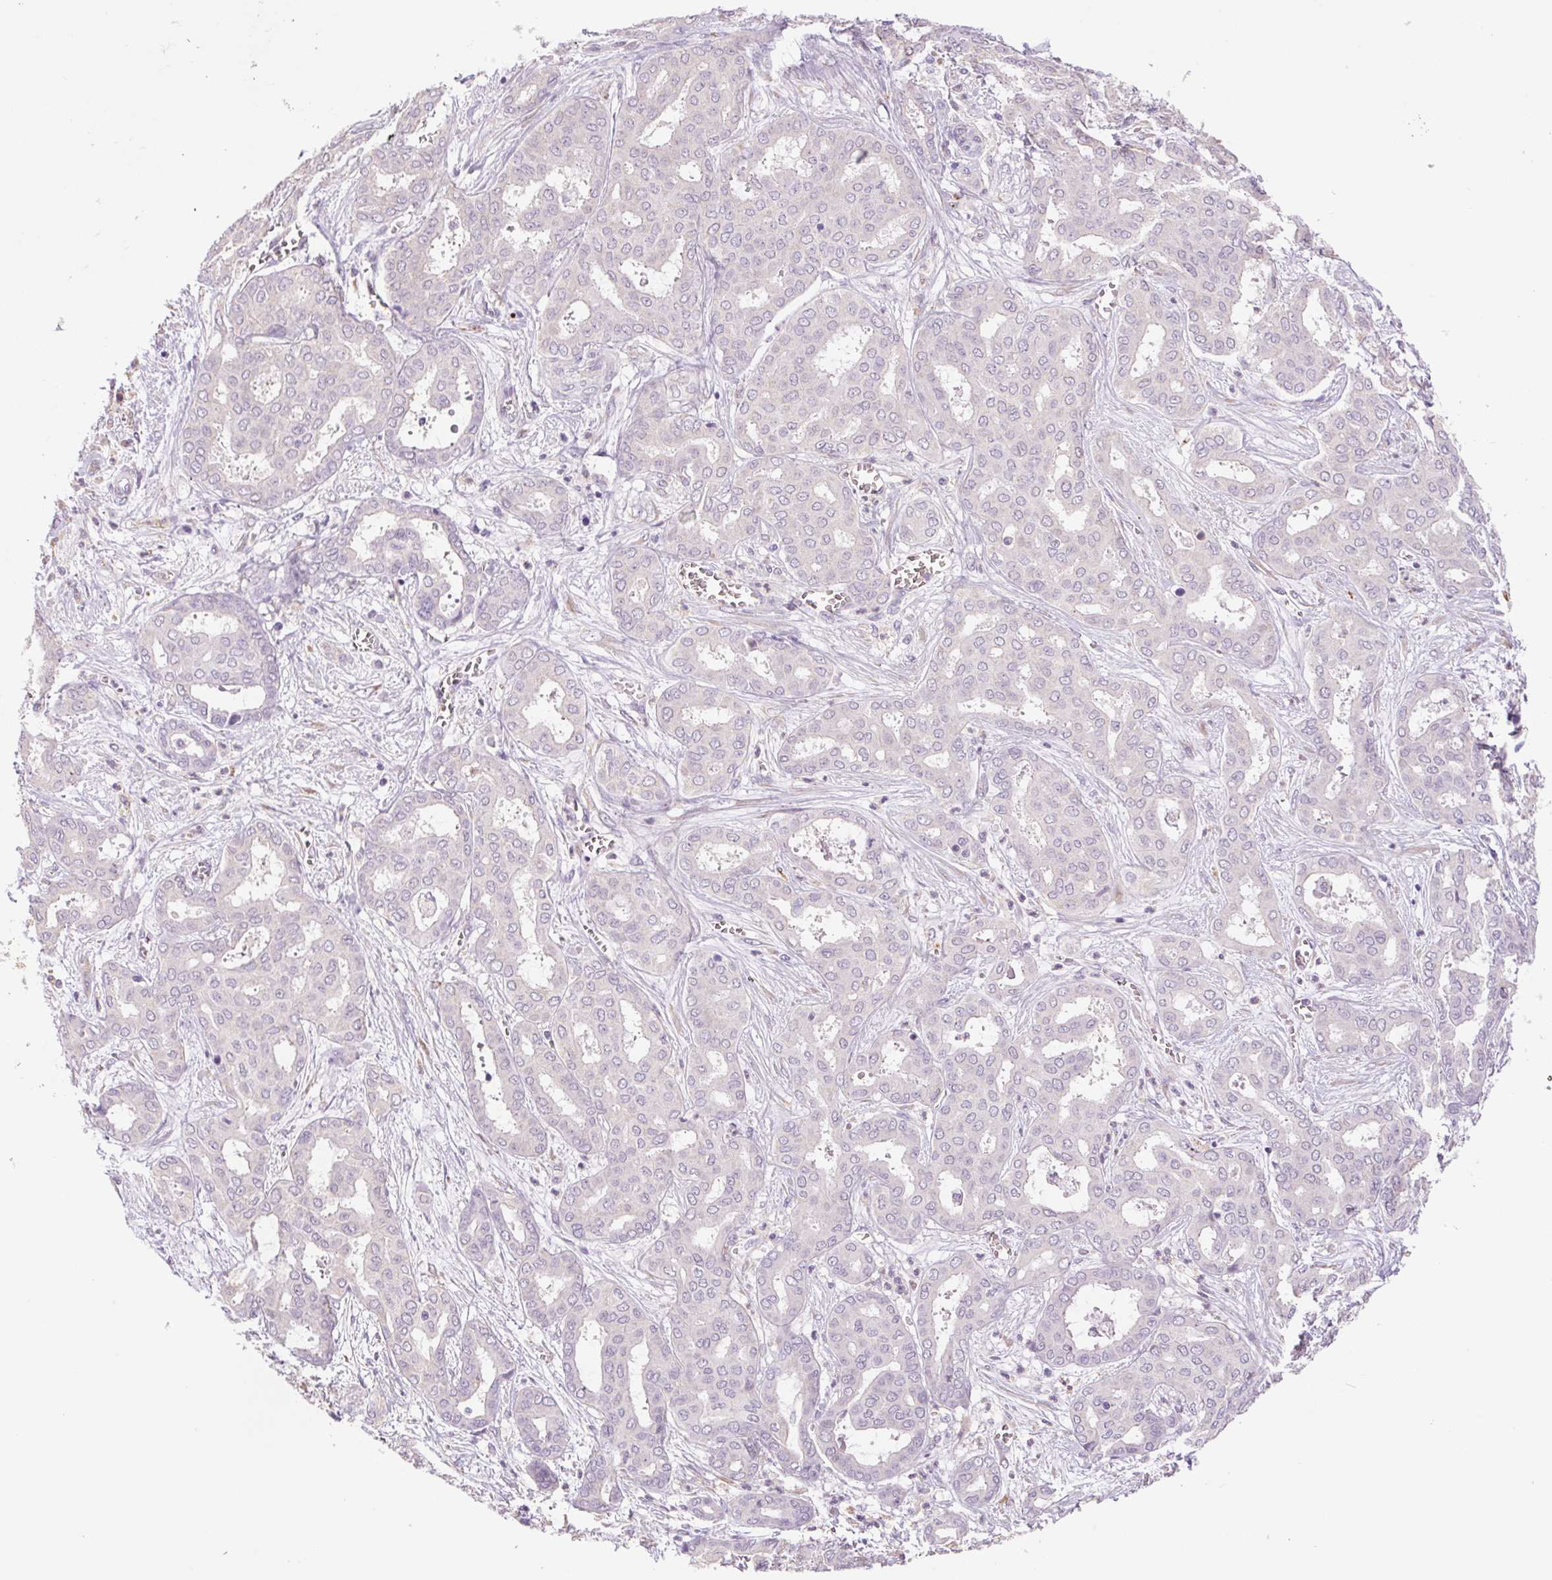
{"staining": {"intensity": "negative", "quantity": "none", "location": "none"}, "tissue": "liver cancer", "cell_type": "Tumor cells", "image_type": "cancer", "snomed": [{"axis": "morphology", "description": "Cholangiocarcinoma"}, {"axis": "topography", "description": "Liver"}], "caption": "Immunohistochemical staining of human liver cholangiocarcinoma displays no significant positivity in tumor cells. Brightfield microscopy of IHC stained with DAB (brown) and hematoxylin (blue), captured at high magnification.", "gene": "IGFL3", "patient": {"sex": "female", "age": 64}}